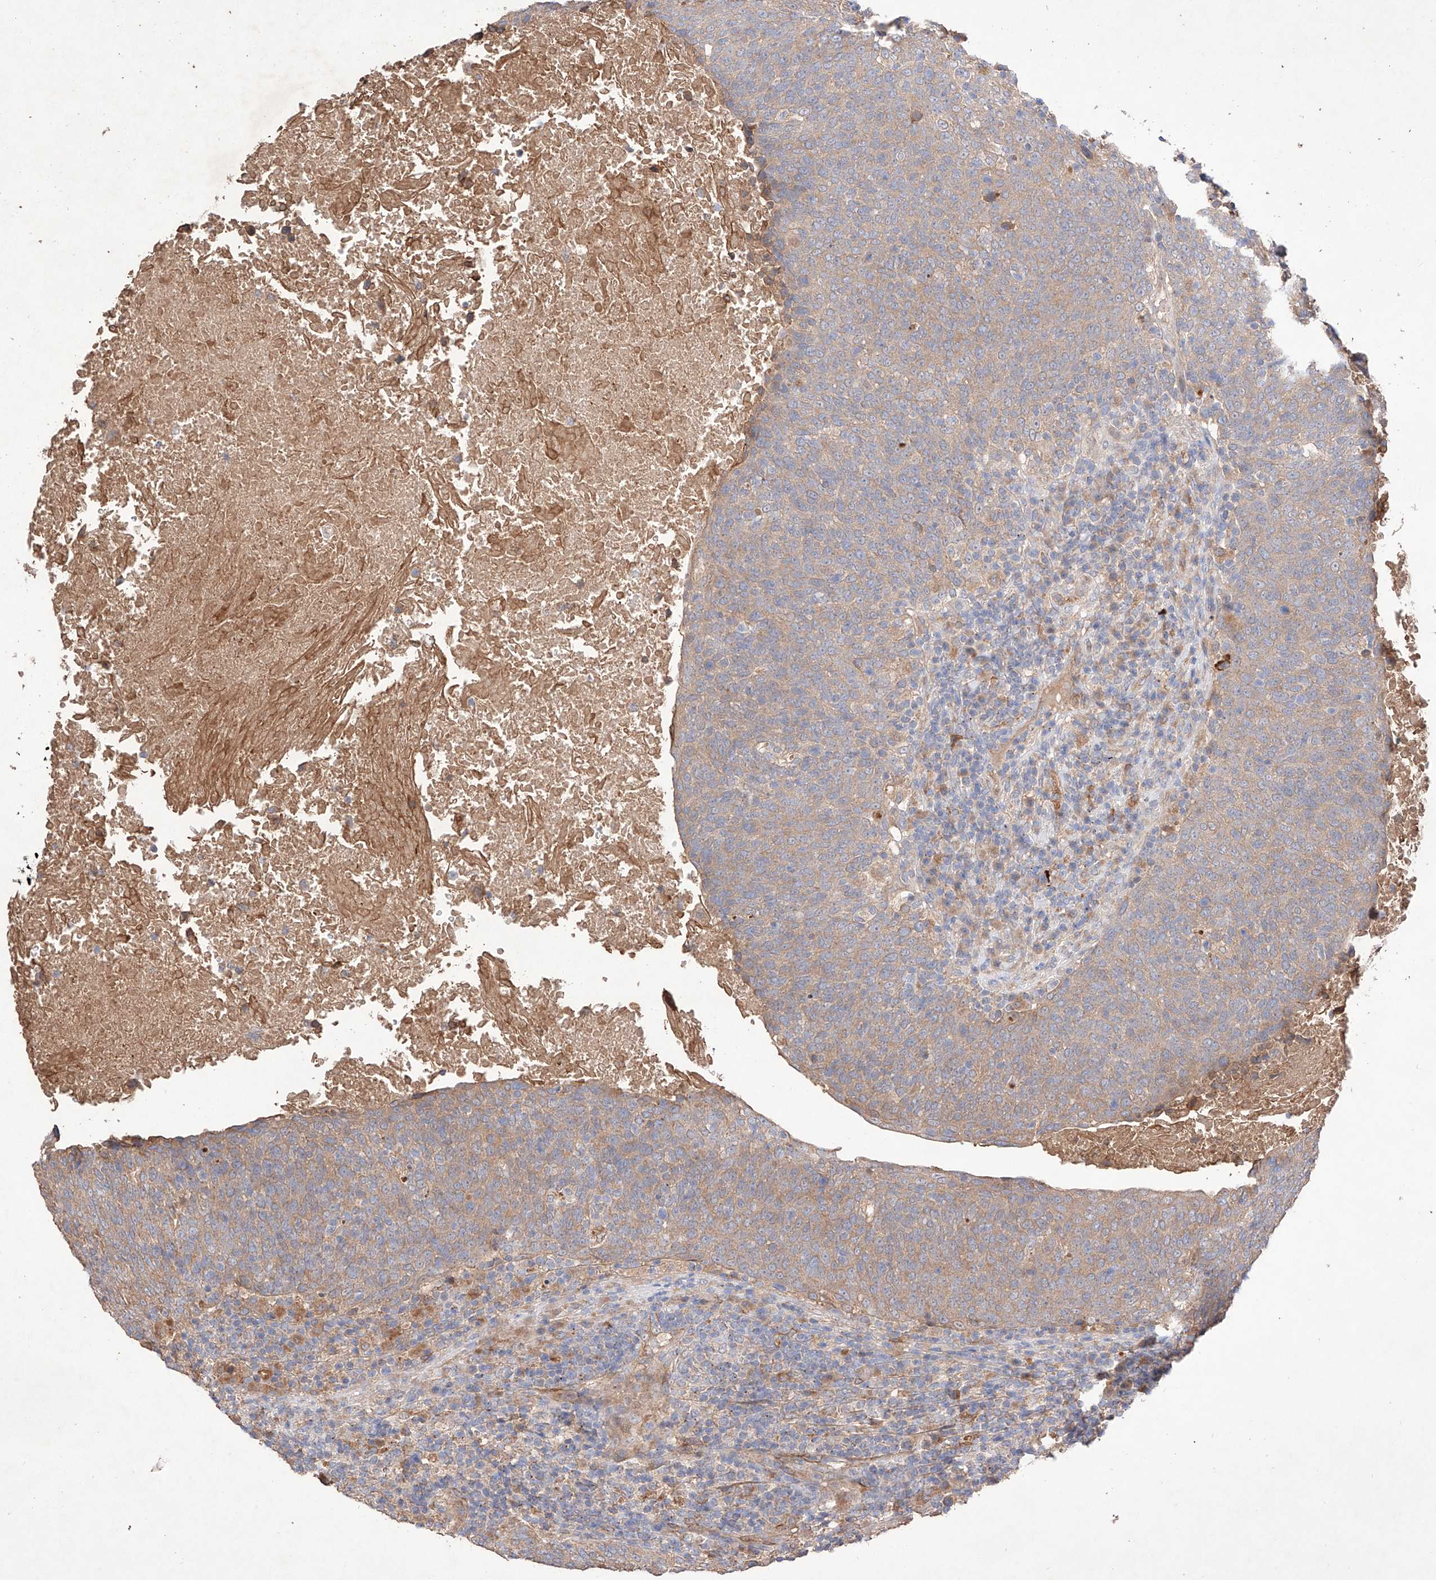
{"staining": {"intensity": "weak", "quantity": ">75%", "location": "cytoplasmic/membranous"}, "tissue": "head and neck cancer", "cell_type": "Tumor cells", "image_type": "cancer", "snomed": [{"axis": "morphology", "description": "Squamous cell carcinoma, NOS"}, {"axis": "morphology", "description": "Squamous cell carcinoma, metastatic, NOS"}, {"axis": "topography", "description": "Lymph node"}, {"axis": "topography", "description": "Head-Neck"}], "caption": "Brown immunohistochemical staining in head and neck cancer (metastatic squamous cell carcinoma) displays weak cytoplasmic/membranous positivity in about >75% of tumor cells.", "gene": "C6orf62", "patient": {"sex": "male", "age": 62}}